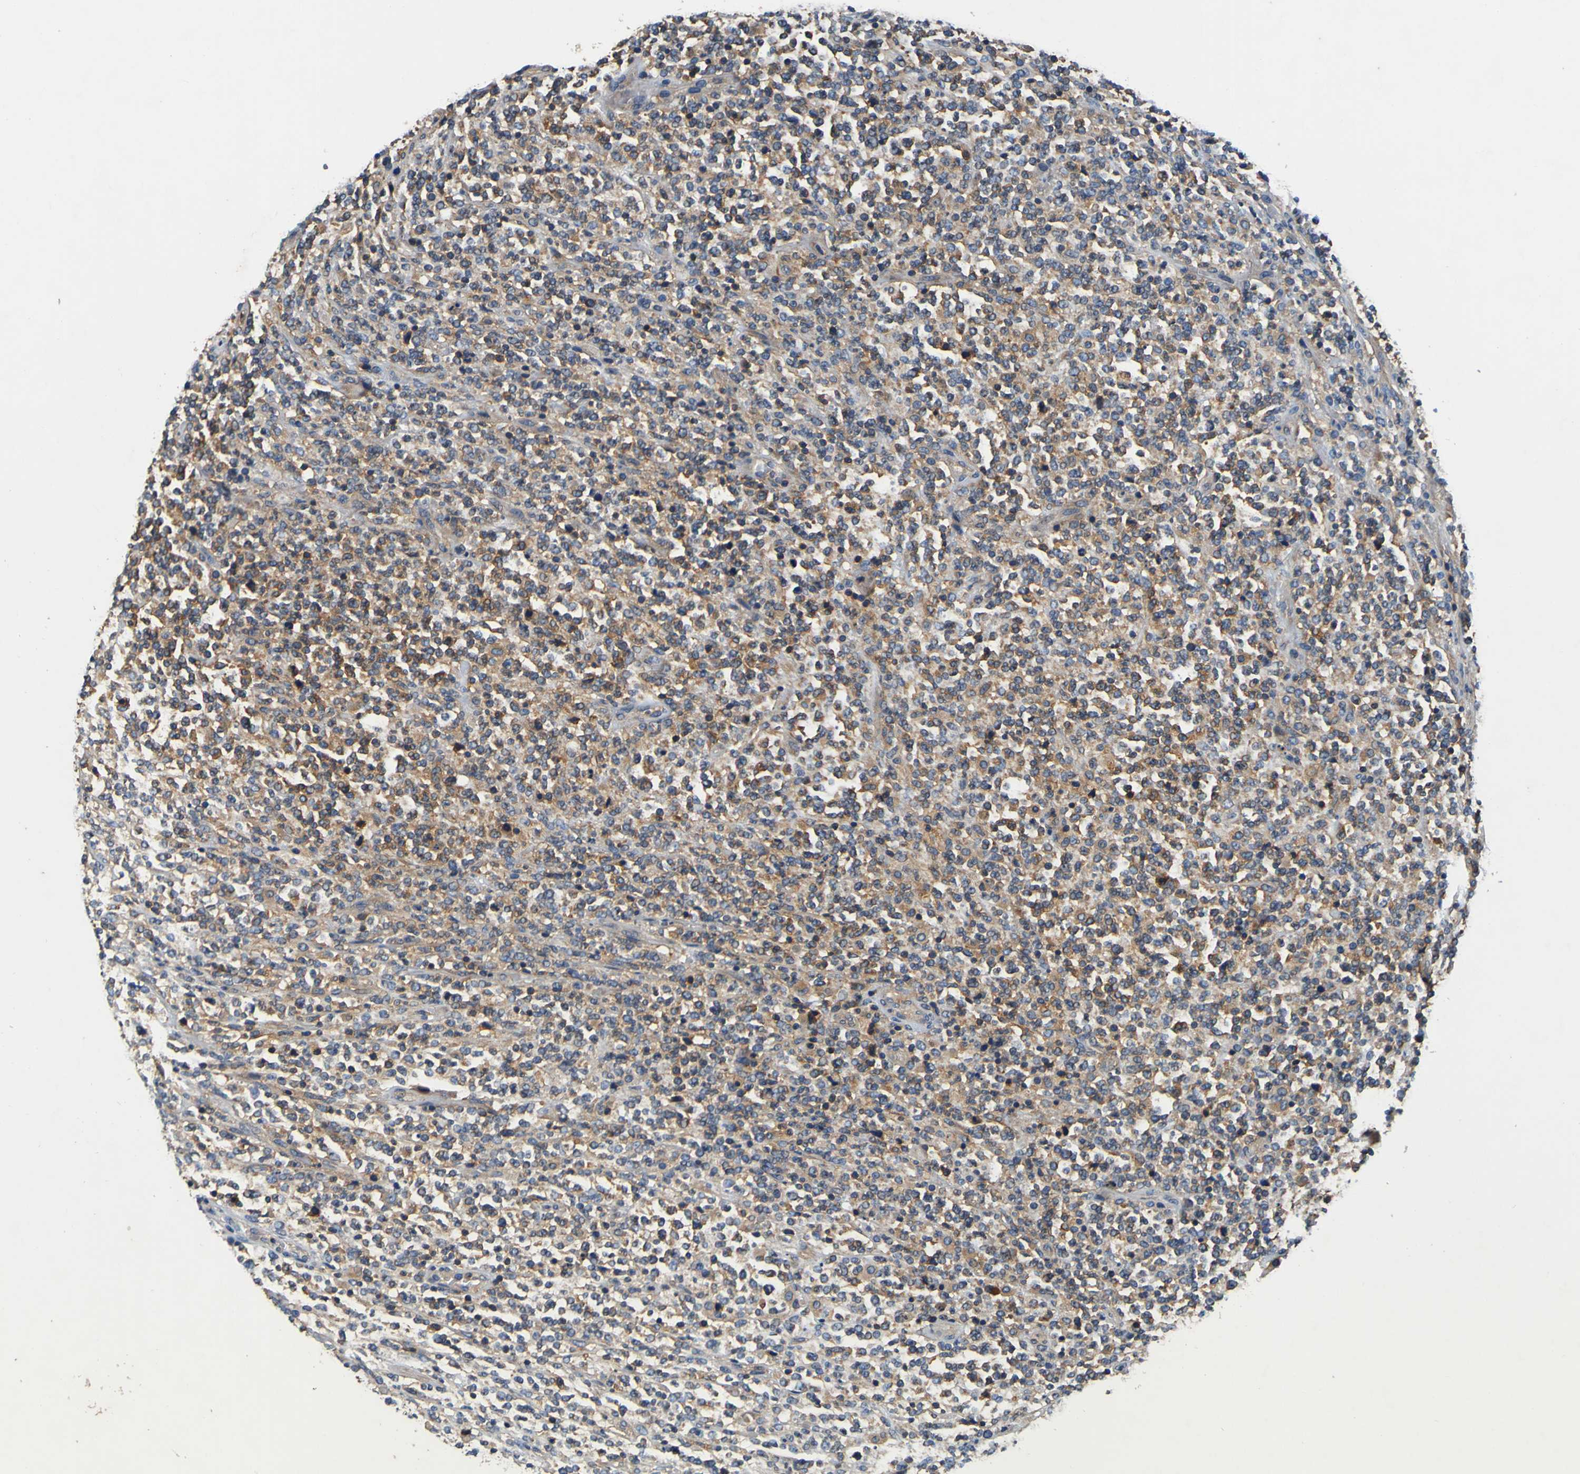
{"staining": {"intensity": "moderate", "quantity": ">75%", "location": "cytoplasmic/membranous"}, "tissue": "lymphoma", "cell_type": "Tumor cells", "image_type": "cancer", "snomed": [{"axis": "morphology", "description": "Malignant lymphoma, non-Hodgkin's type, High grade"}, {"axis": "topography", "description": "Soft tissue"}], "caption": "IHC staining of lymphoma, which shows medium levels of moderate cytoplasmic/membranous staining in approximately >75% of tumor cells indicating moderate cytoplasmic/membranous protein expression. The staining was performed using DAB (brown) for protein detection and nuclei were counterstained in hematoxylin (blue).", "gene": "CNR2", "patient": {"sex": "male", "age": 18}}